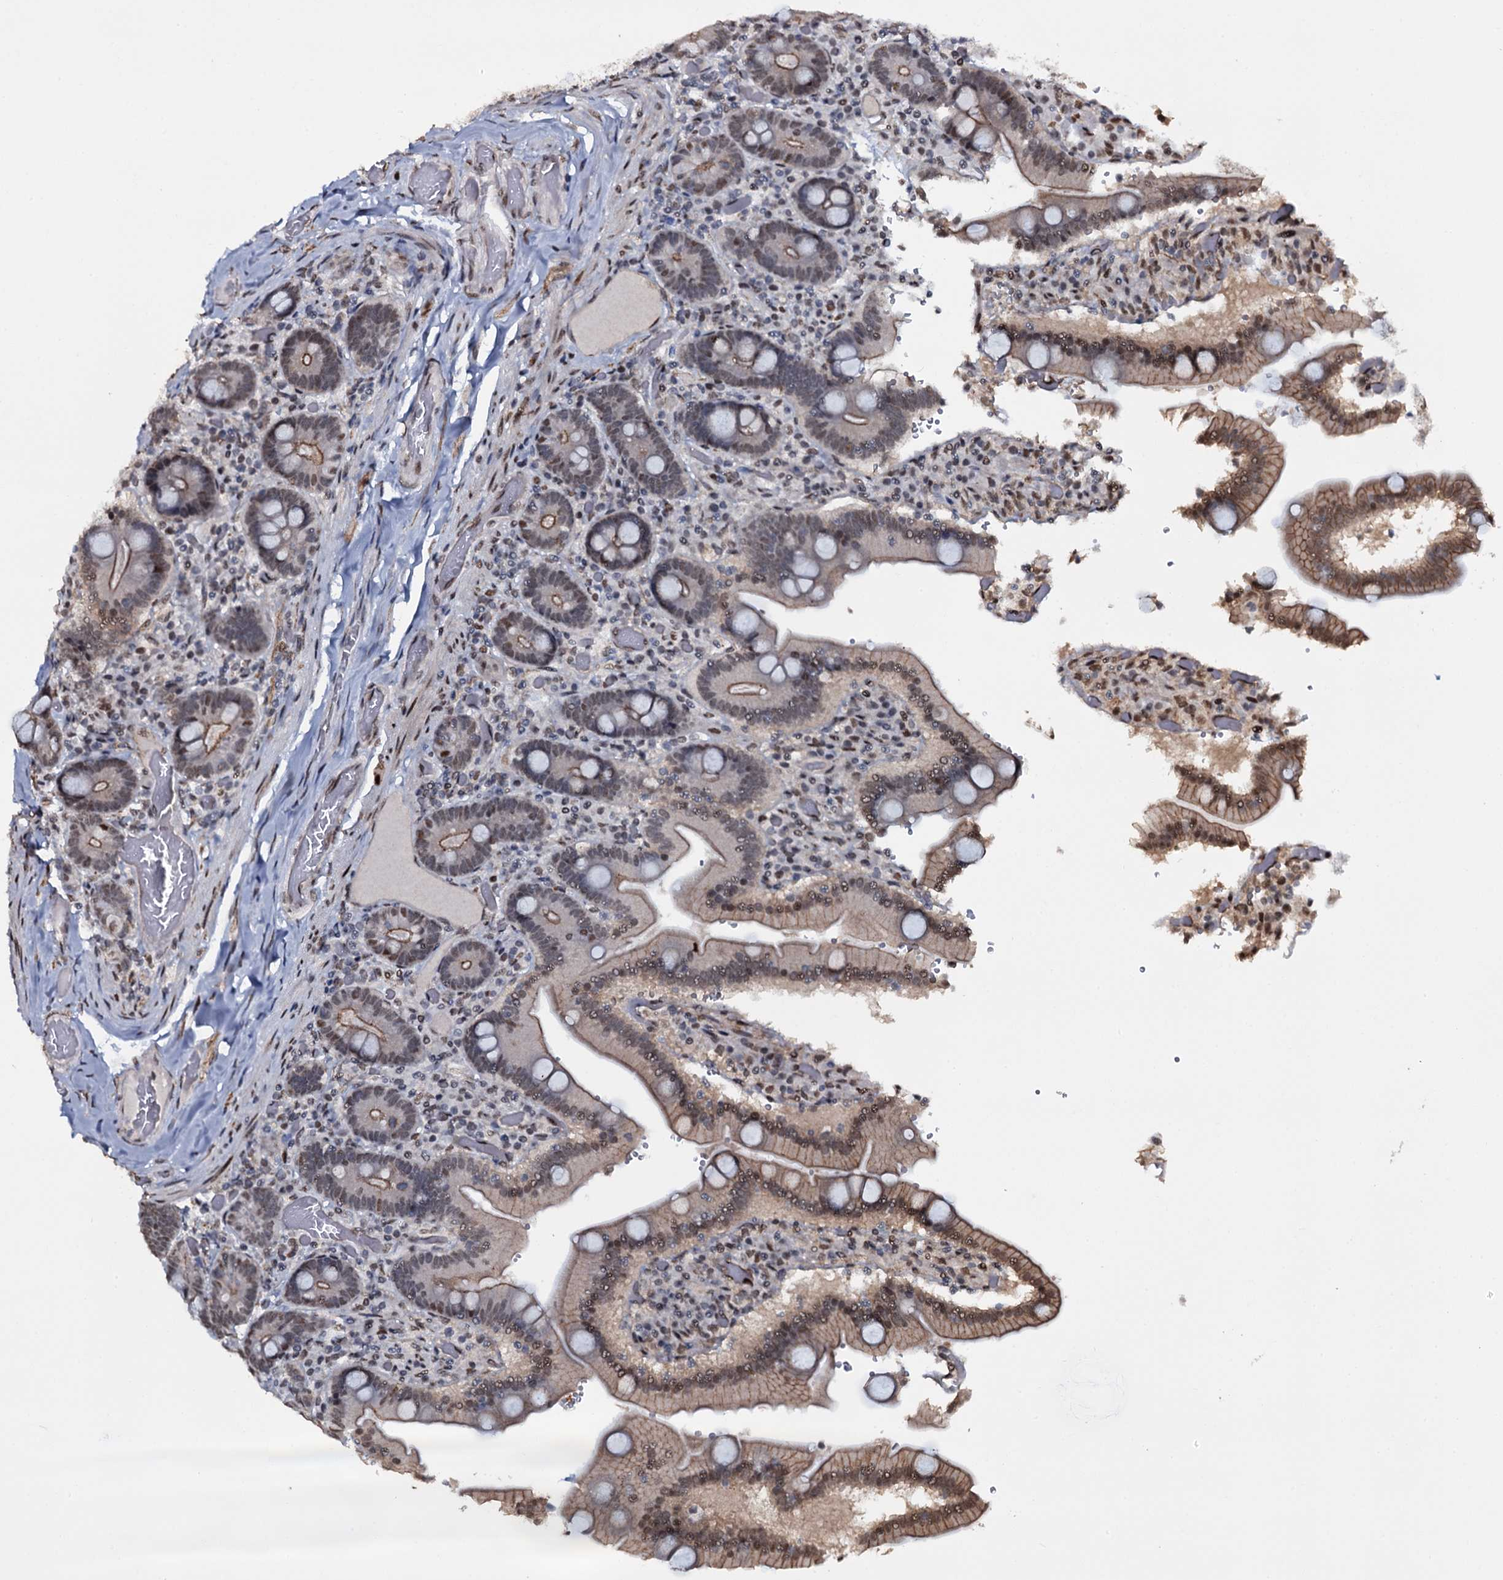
{"staining": {"intensity": "moderate", "quantity": "25%-75%", "location": "cytoplasmic/membranous,nuclear"}, "tissue": "duodenum", "cell_type": "Glandular cells", "image_type": "normal", "snomed": [{"axis": "morphology", "description": "Normal tissue, NOS"}, {"axis": "topography", "description": "Duodenum"}], "caption": "The photomicrograph reveals immunohistochemical staining of benign duodenum. There is moderate cytoplasmic/membranous,nuclear staining is appreciated in approximately 25%-75% of glandular cells.", "gene": "SH2D4B", "patient": {"sex": "female", "age": 62}}